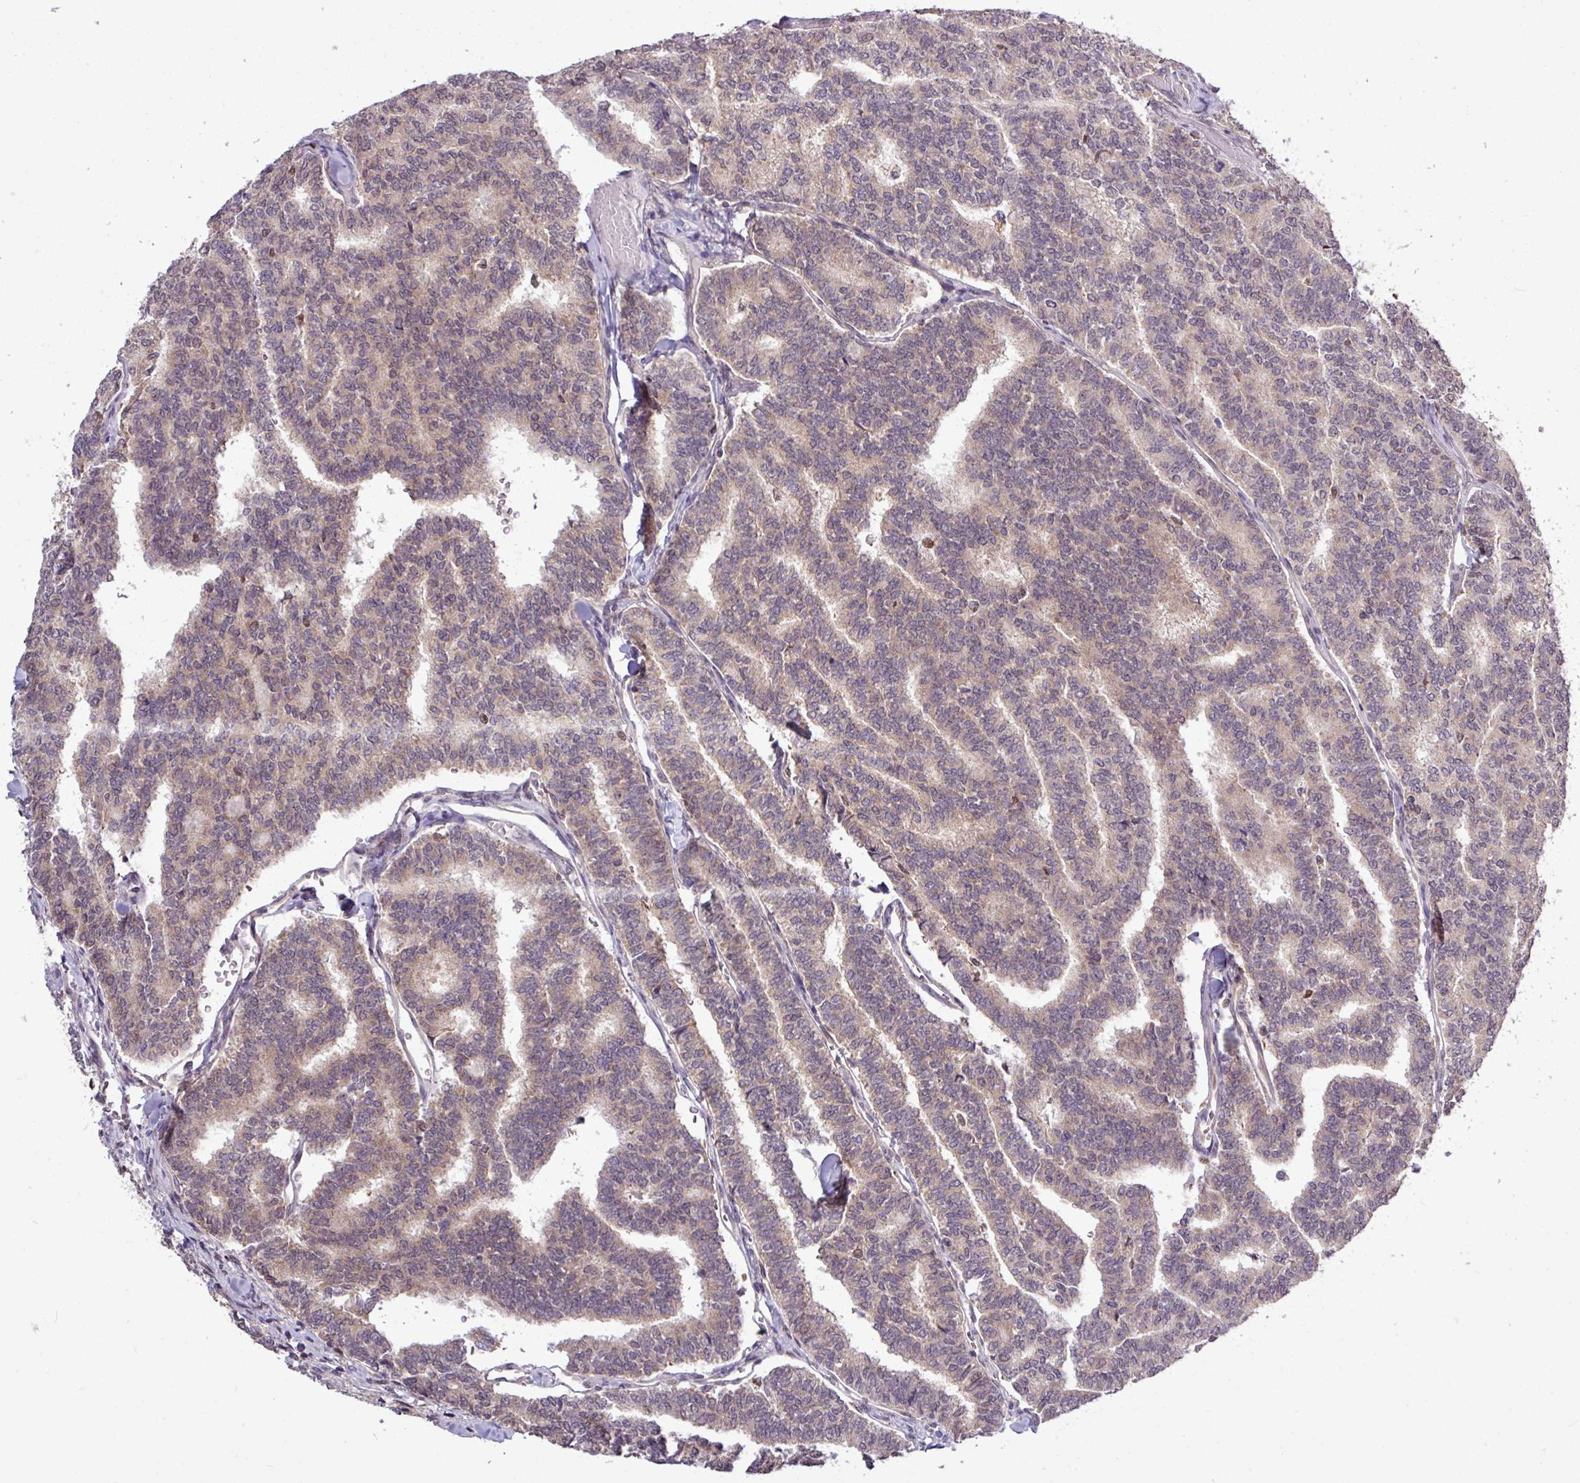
{"staining": {"intensity": "weak", "quantity": ">75%", "location": "cytoplasmic/membranous"}, "tissue": "thyroid cancer", "cell_type": "Tumor cells", "image_type": "cancer", "snomed": [{"axis": "morphology", "description": "Papillary adenocarcinoma, NOS"}, {"axis": "topography", "description": "Thyroid gland"}], "caption": "Protein analysis of thyroid cancer tissue shows weak cytoplasmic/membranous positivity in approximately >75% of tumor cells.", "gene": "SKIC2", "patient": {"sex": "female", "age": 35}}